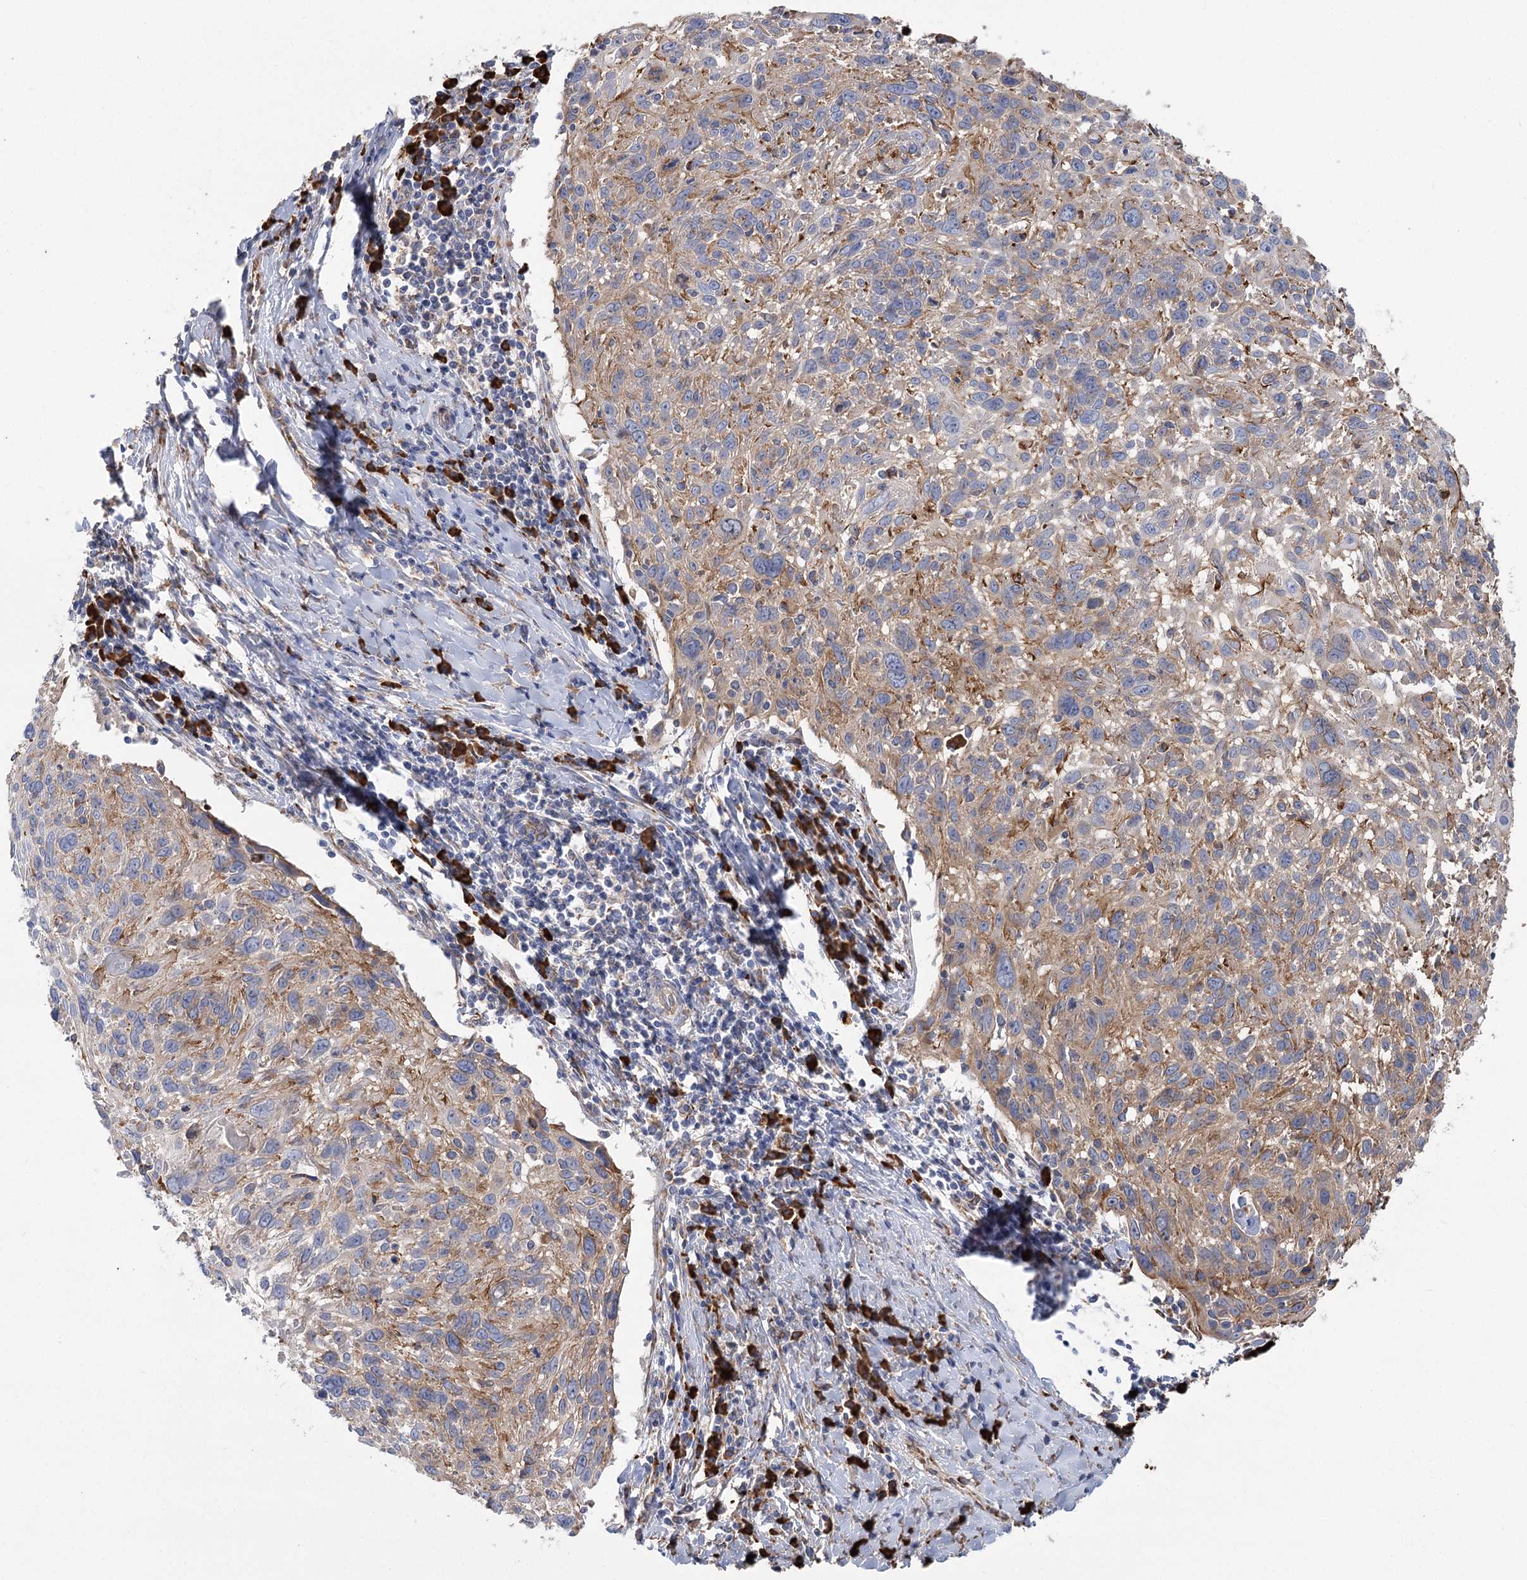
{"staining": {"intensity": "moderate", "quantity": "25%-75%", "location": "cytoplasmic/membranous"}, "tissue": "cervical cancer", "cell_type": "Tumor cells", "image_type": "cancer", "snomed": [{"axis": "morphology", "description": "Squamous cell carcinoma, NOS"}, {"axis": "topography", "description": "Cervix"}], "caption": "Immunohistochemistry of human cervical cancer (squamous cell carcinoma) displays medium levels of moderate cytoplasmic/membranous expression in approximately 25%-75% of tumor cells.", "gene": "METTL24", "patient": {"sex": "female", "age": 51}}